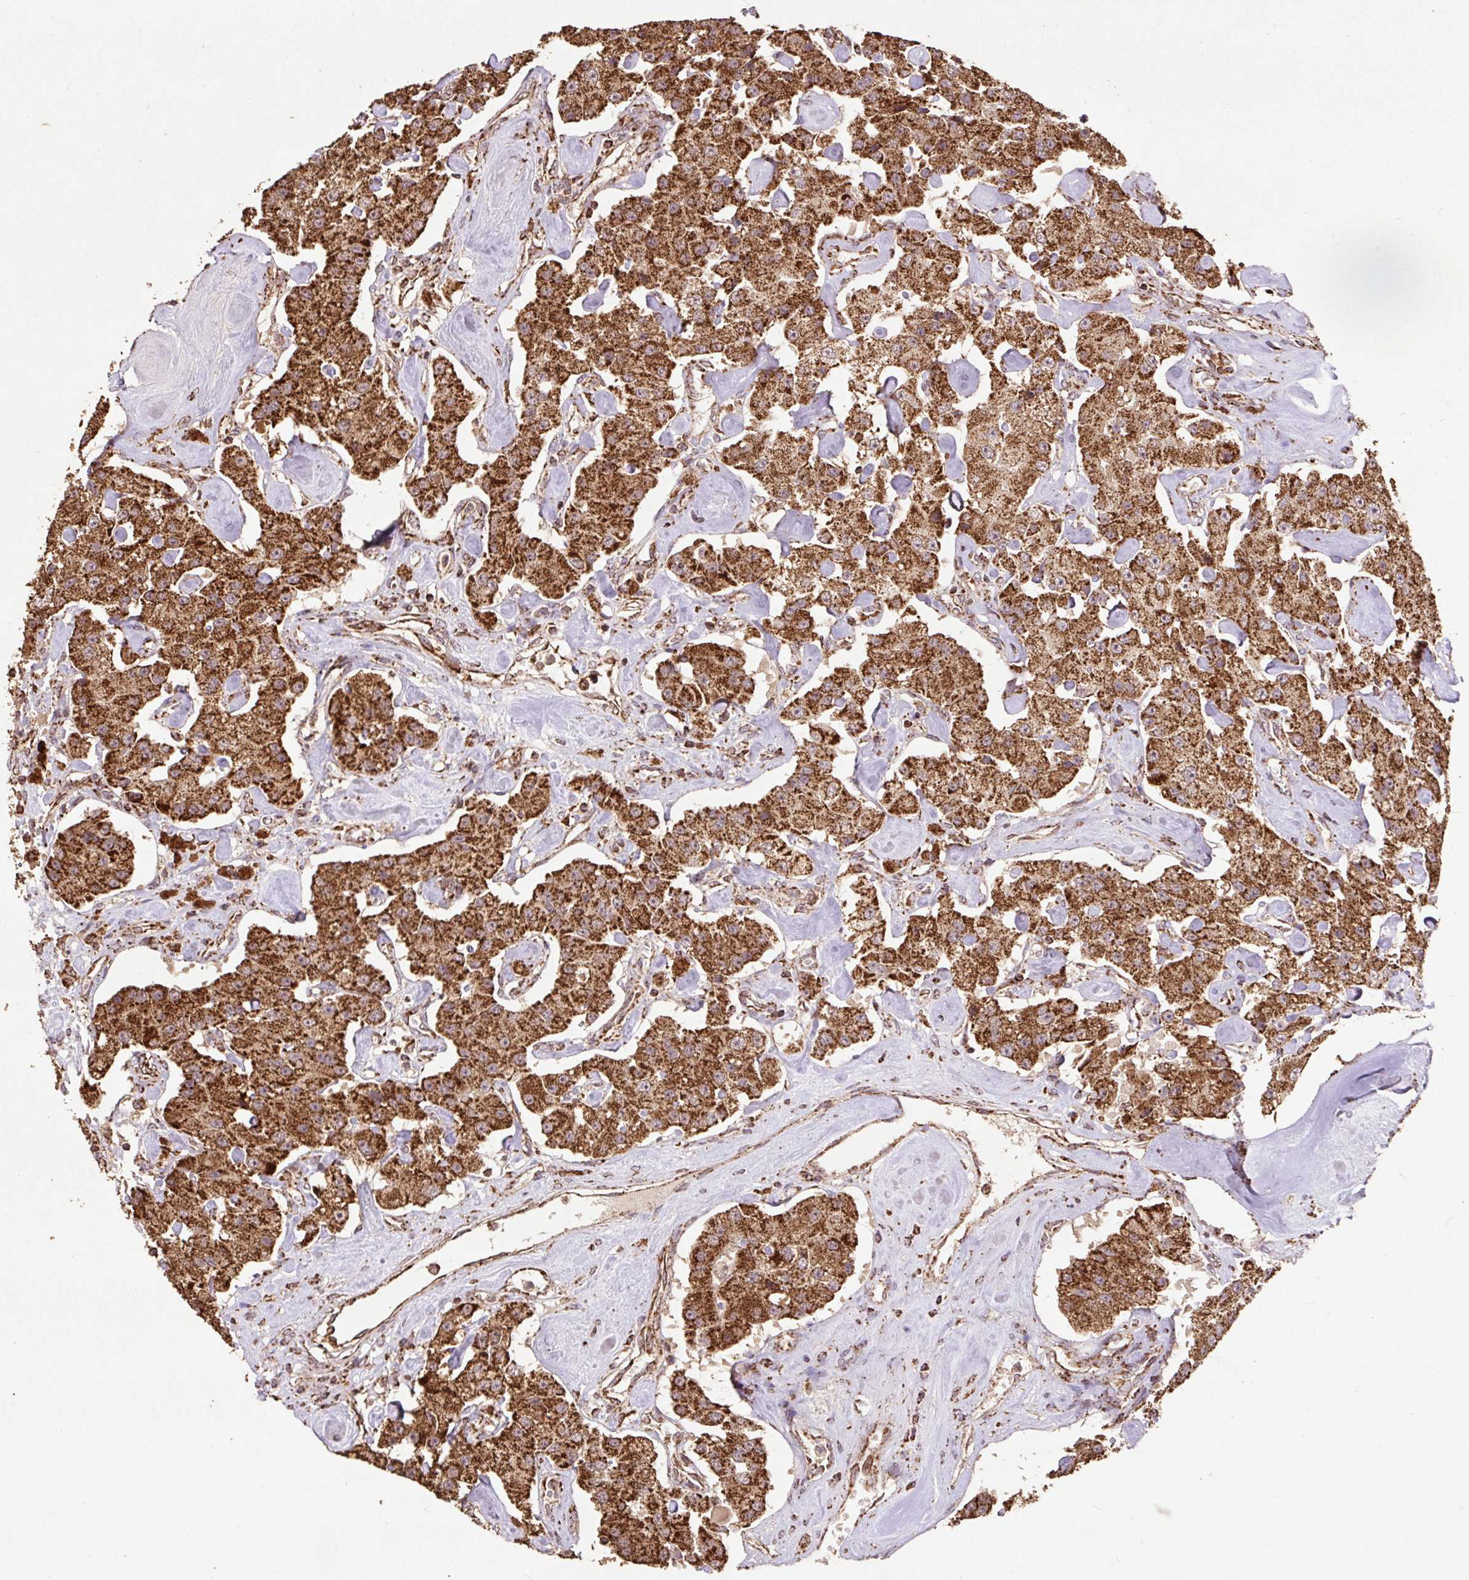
{"staining": {"intensity": "strong", "quantity": ">75%", "location": "cytoplasmic/membranous"}, "tissue": "carcinoid", "cell_type": "Tumor cells", "image_type": "cancer", "snomed": [{"axis": "morphology", "description": "Carcinoid, malignant, NOS"}, {"axis": "topography", "description": "Pancreas"}], "caption": "Strong cytoplasmic/membranous positivity is present in approximately >75% of tumor cells in malignant carcinoid.", "gene": "ATP5F1A", "patient": {"sex": "male", "age": 41}}